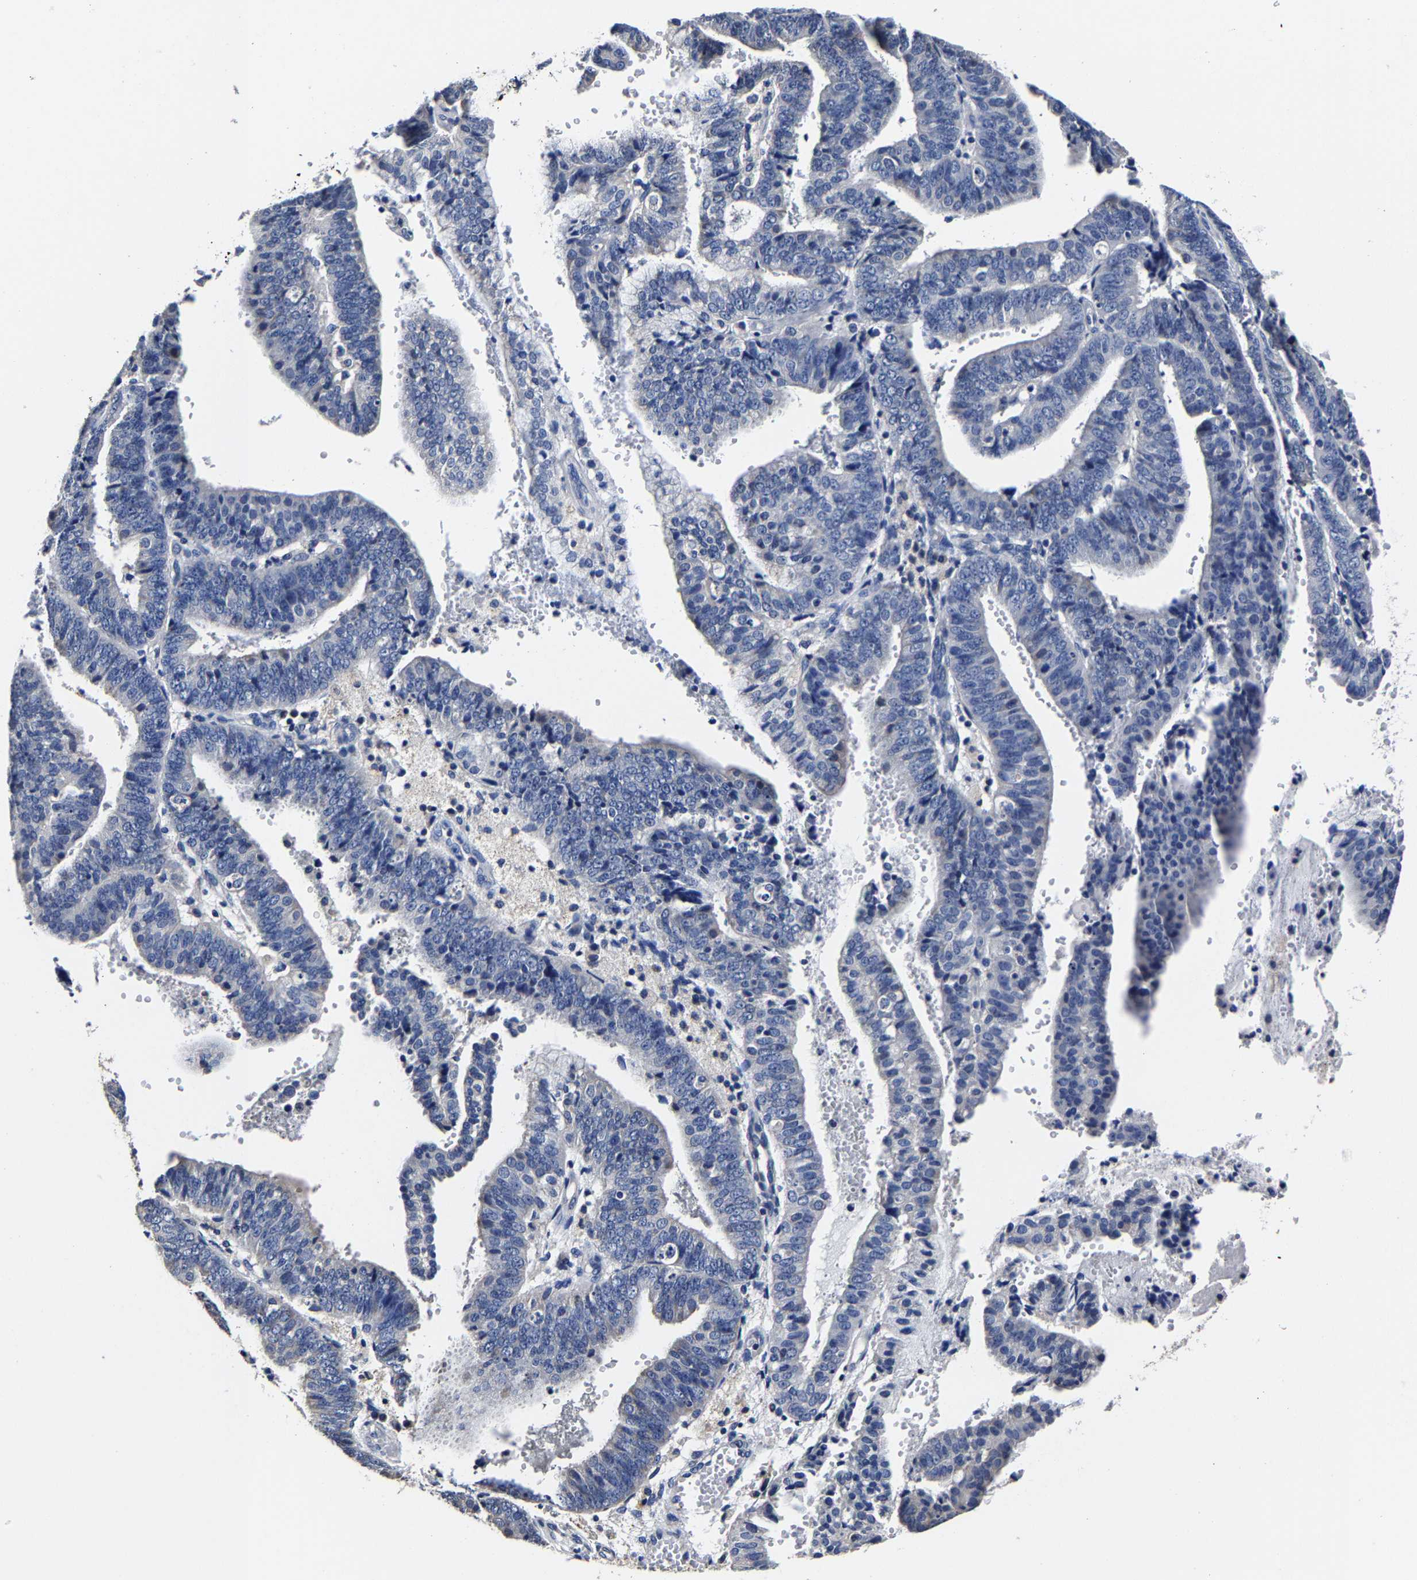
{"staining": {"intensity": "negative", "quantity": "none", "location": "none"}, "tissue": "endometrial cancer", "cell_type": "Tumor cells", "image_type": "cancer", "snomed": [{"axis": "morphology", "description": "Adenocarcinoma, NOS"}, {"axis": "topography", "description": "Endometrium"}], "caption": "A high-resolution photomicrograph shows immunohistochemistry staining of endometrial adenocarcinoma, which demonstrates no significant positivity in tumor cells.", "gene": "AKAP4", "patient": {"sex": "female", "age": 63}}